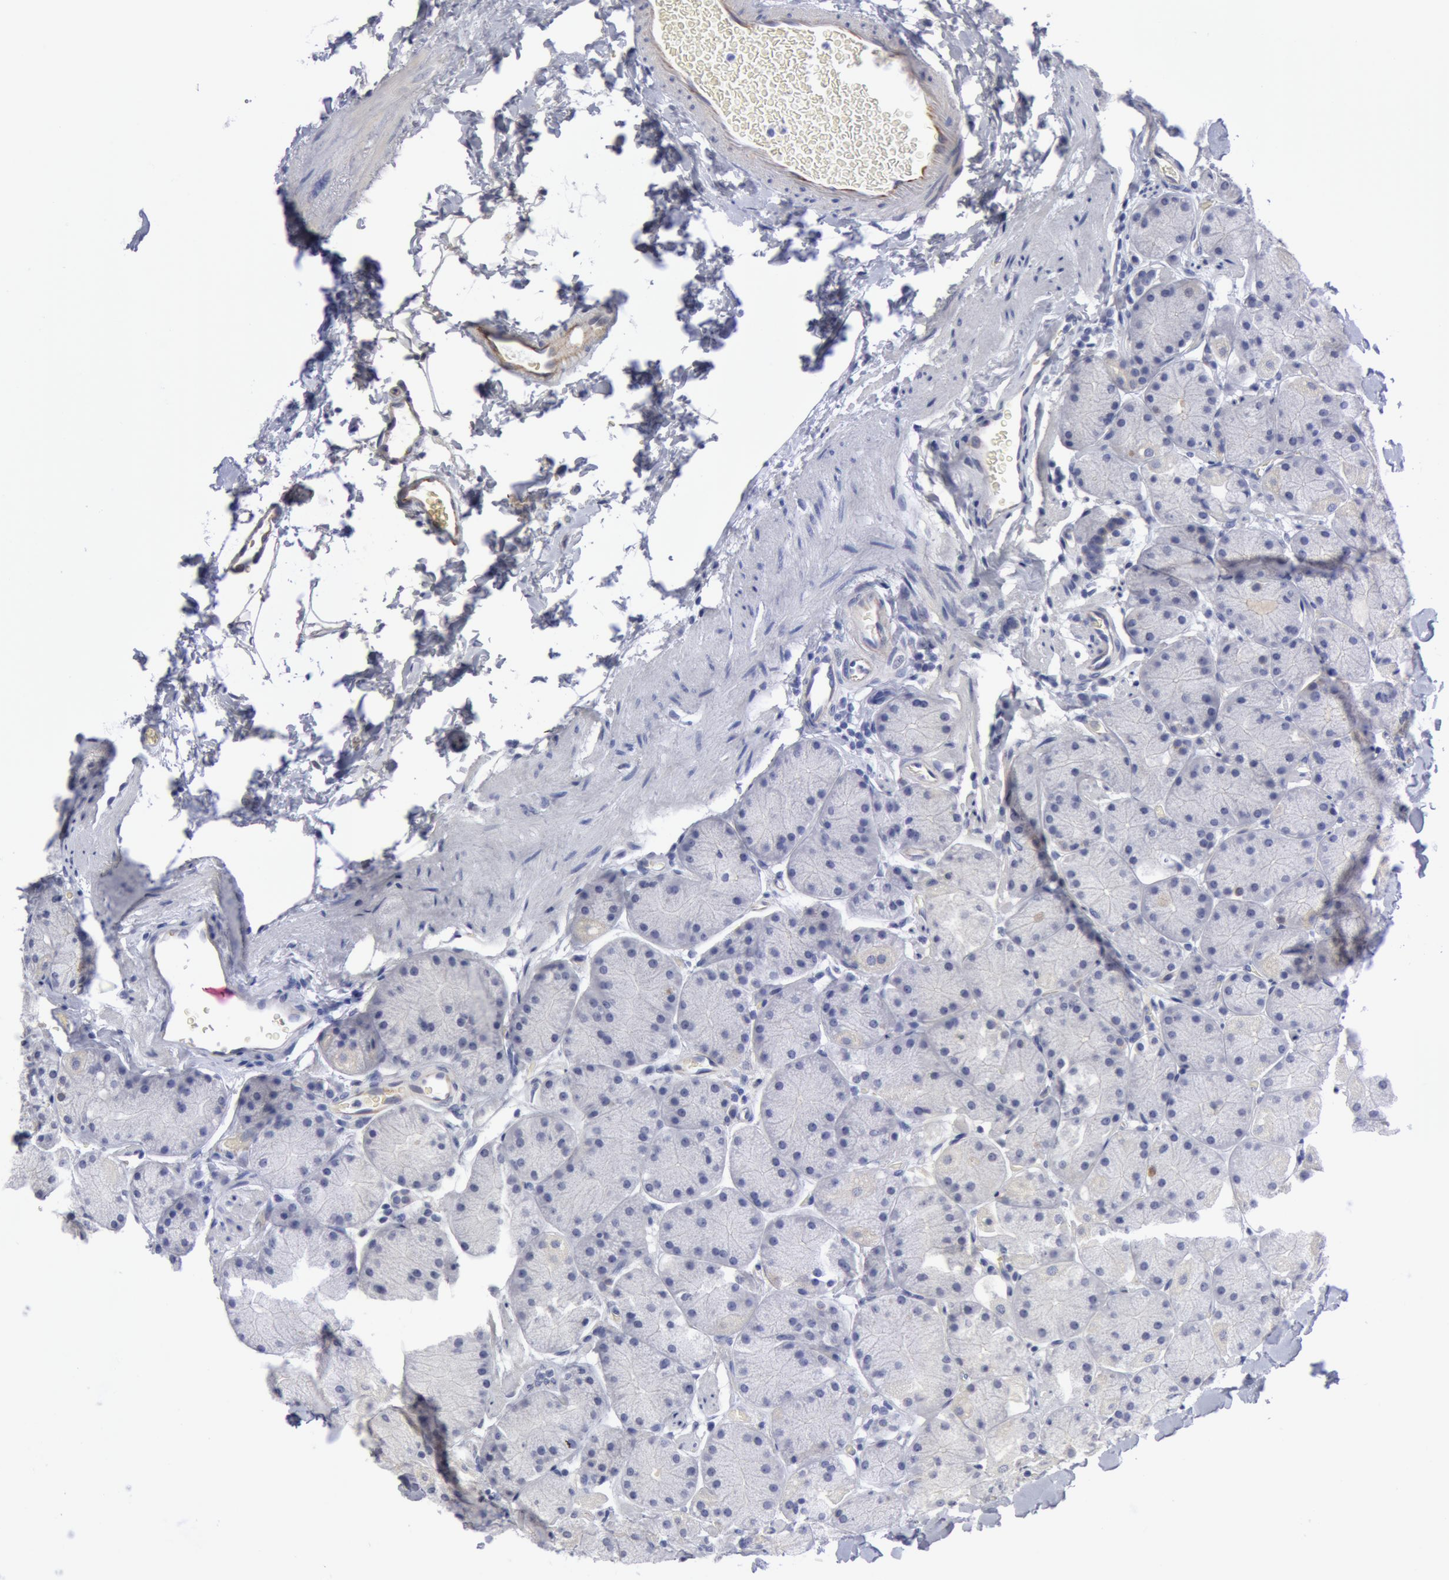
{"staining": {"intensity": "negative", "quantity": "none", "location": "none"}, "tissue": "stomach", "cell_type": "Glandular cells", "image_type": "normal", "snomed": [{"axis": "morphology", "description": "Normal tissue, NOS"}, {"axis": "topography", "description": "Stomach, upper"}, {"axis": "topography", "description": "Stomach"}], "caption": "This is an IHC histopathology image of normal human stomach. There is no expression in glandular cells.", "gene": "SMC1B", "patient": {"sex": "male", "age": 76}}